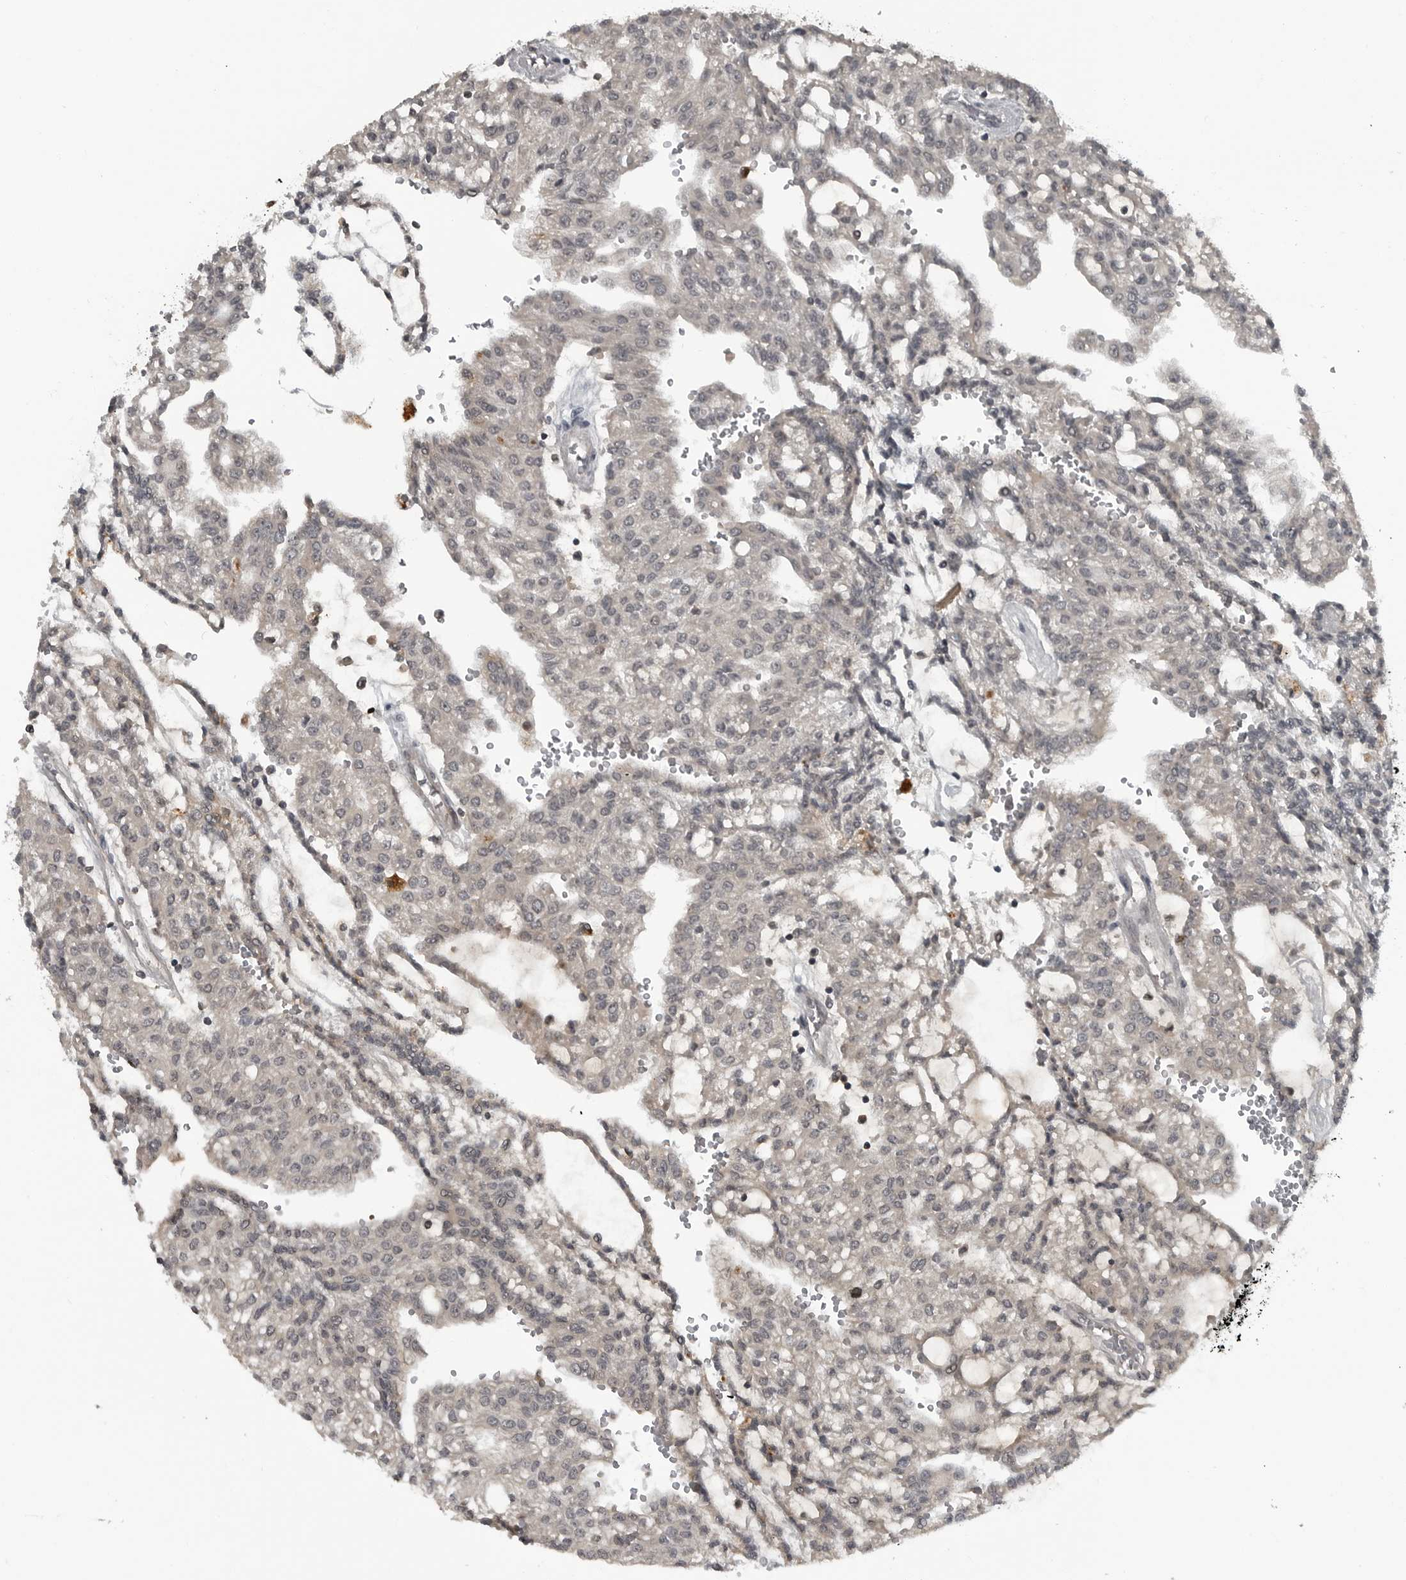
{"staining": {"intensity": "negative", "quantity": "none", "location": "none"}, "tissue": "renal cancer", "cell_type": "Tumor cells", "image_type": "cancer", "snomed": [{"axis": "morphology", "description": "Adenocarcinoma, NOS"}, {"axis": "topography", "description": "Kidney"}], "caption": "Tumor cells show no significant protein staining in adenocarcinoma (renal).", "gene": "GAK", "patient": {"sex": "male", "age": 63}}